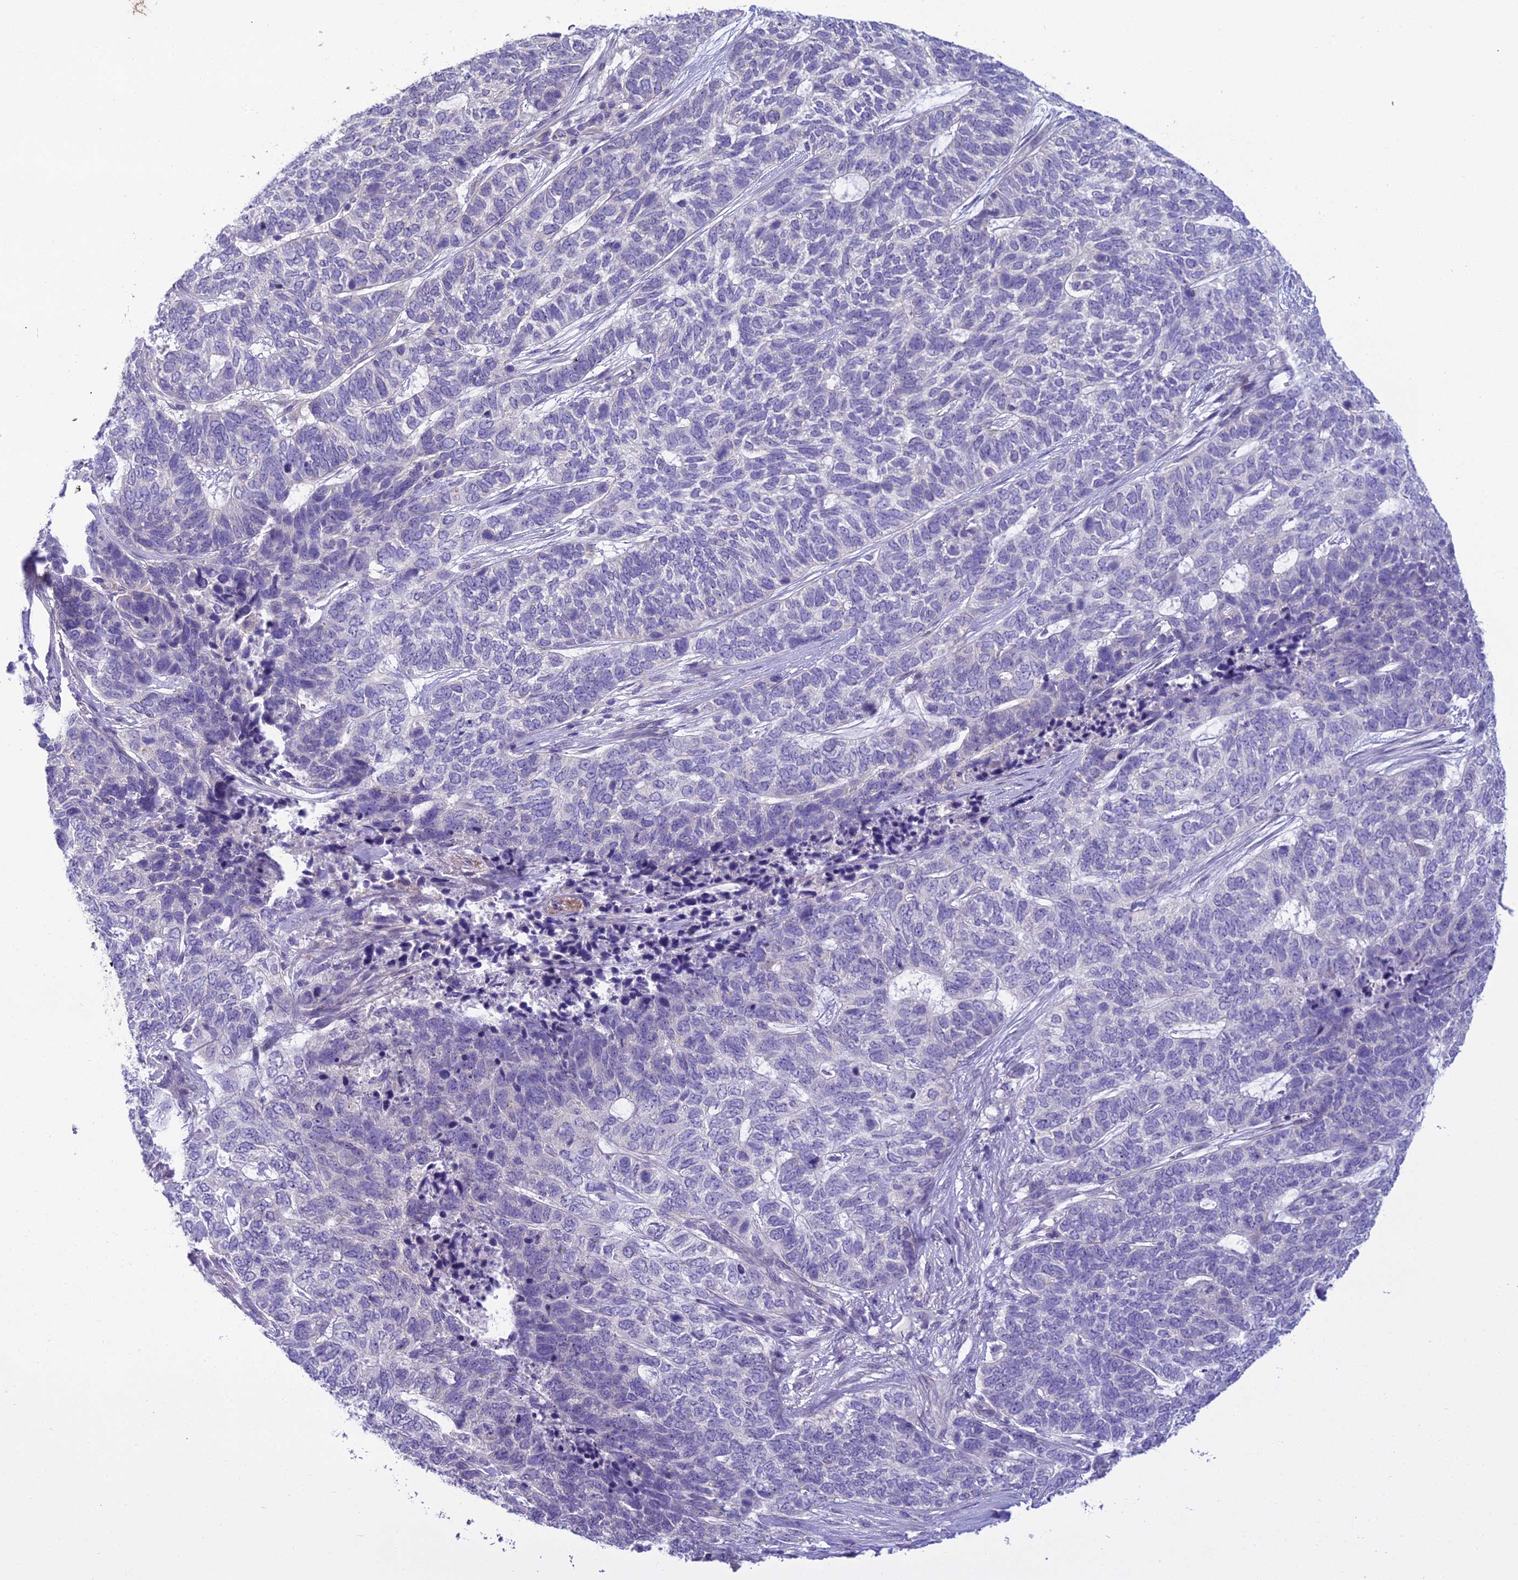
{"staining": {"intensity": "negative", "quantity": "none", "location": "none"}, "tissue": "skin cancer", "cell_type": "Tumor cells", "image_type": "cancer", "snomed": [{"axis": "morphology", "description": "Basal cell carcinoma"}, {"axis": "topography", "description": "Skin"}], "caption": "Tumor cells show no significant protein positivity in skin basal cell carcinoma.", "gene": "SCRT1", "patient": {"sex": "female", "age": 65}}